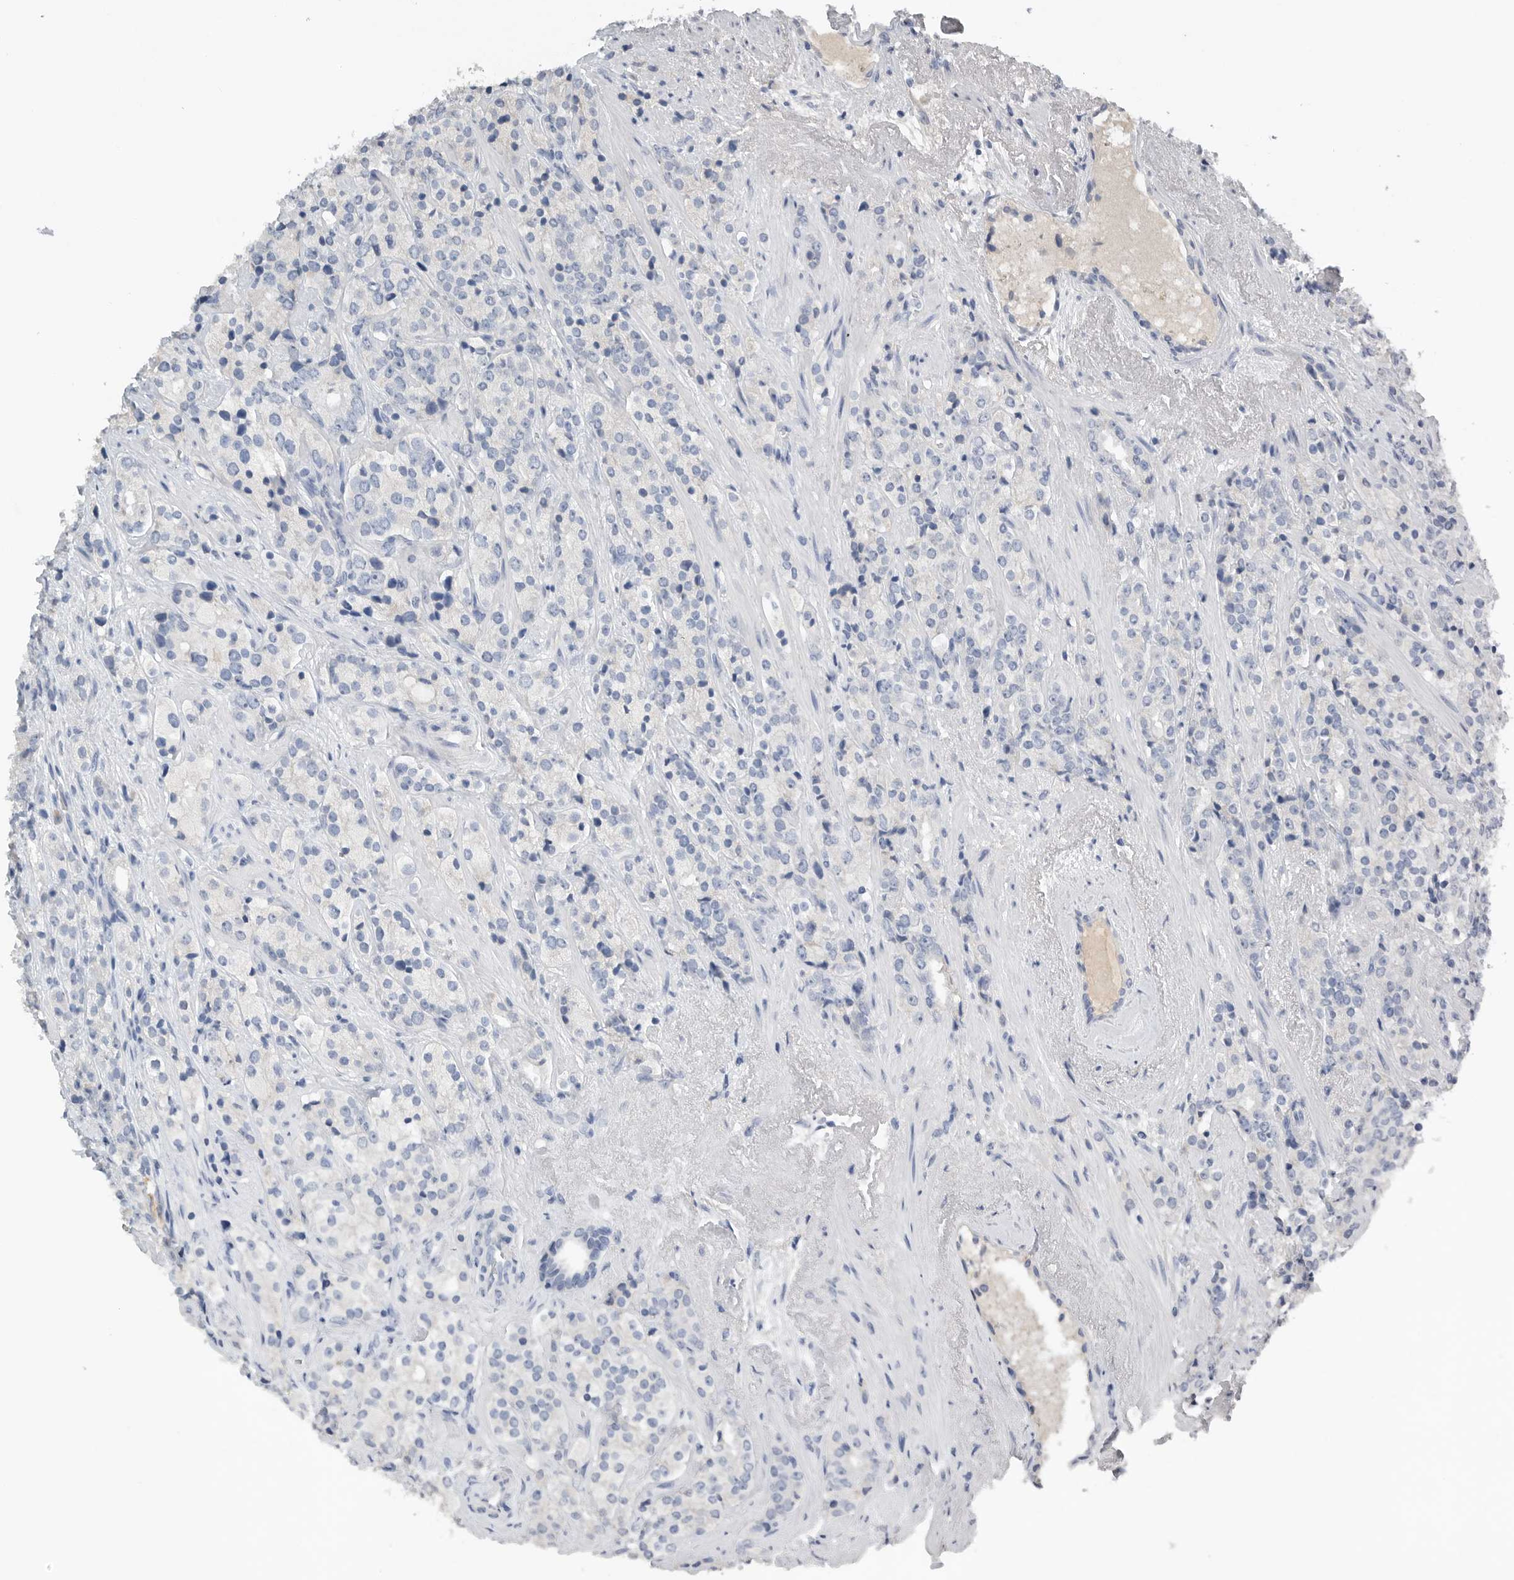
{"staining": {"intensity": "negative", "quantity": "none", "location": "none"}, "tissue": "prostate cancer", "cell_type": "Tumor cells", "image_type": "cancer", "snomed": [{"axis": "morphology", "description": "Adenocarcinoma, High grade"}, {"axis": "topography", "description": "Prostate"}], "caption": "The micrograph reveals no significant staining in tumor cells of adenocarcinoma (high-grade) (prostate).", "gene": "FABP6", "patient": {"sex": "male", "age": 71}}